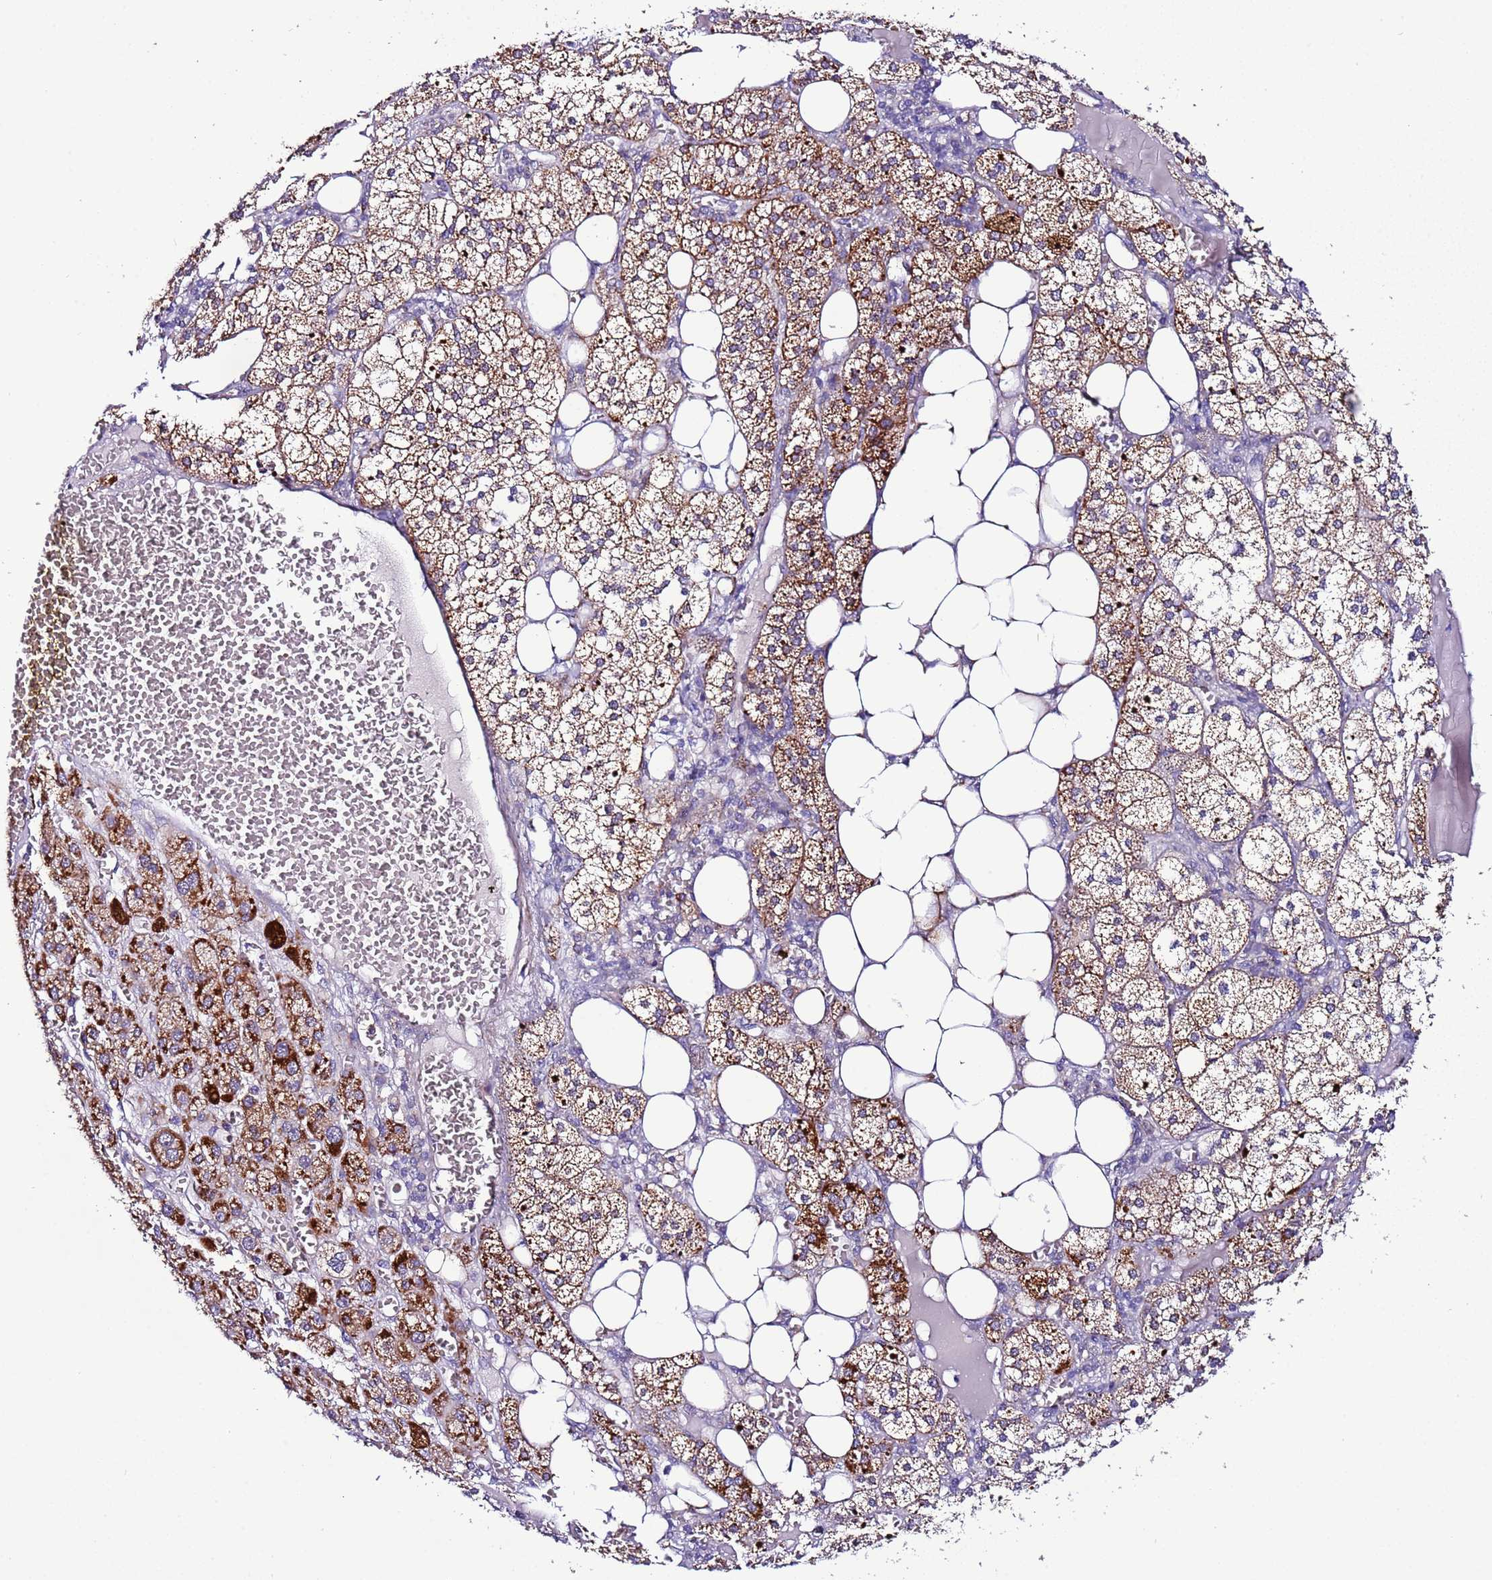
{"staining": {"intensity": "strong", "quantity": ">75%", "location": "cytoplasmic/membranous"}, "tissue": "adrenal gland", "cell_type": "Glandular cells", "image_type": "normal", "snomed": [{"axis": "morphology", "description": "Normal tissue, NOS"}, {"axis": "topography", "description": "Adrenal gland"}], "caption": "A high amount of strong cytoplasmic/membranous expression is appreciated in approximately >75% of glandular cells in normal adrenal gland. The protein of interest is shown in brown color, while the nuclei are stained blue.", "gene": "UEVLD", "patient": {"sex": "female", "age": 61}}